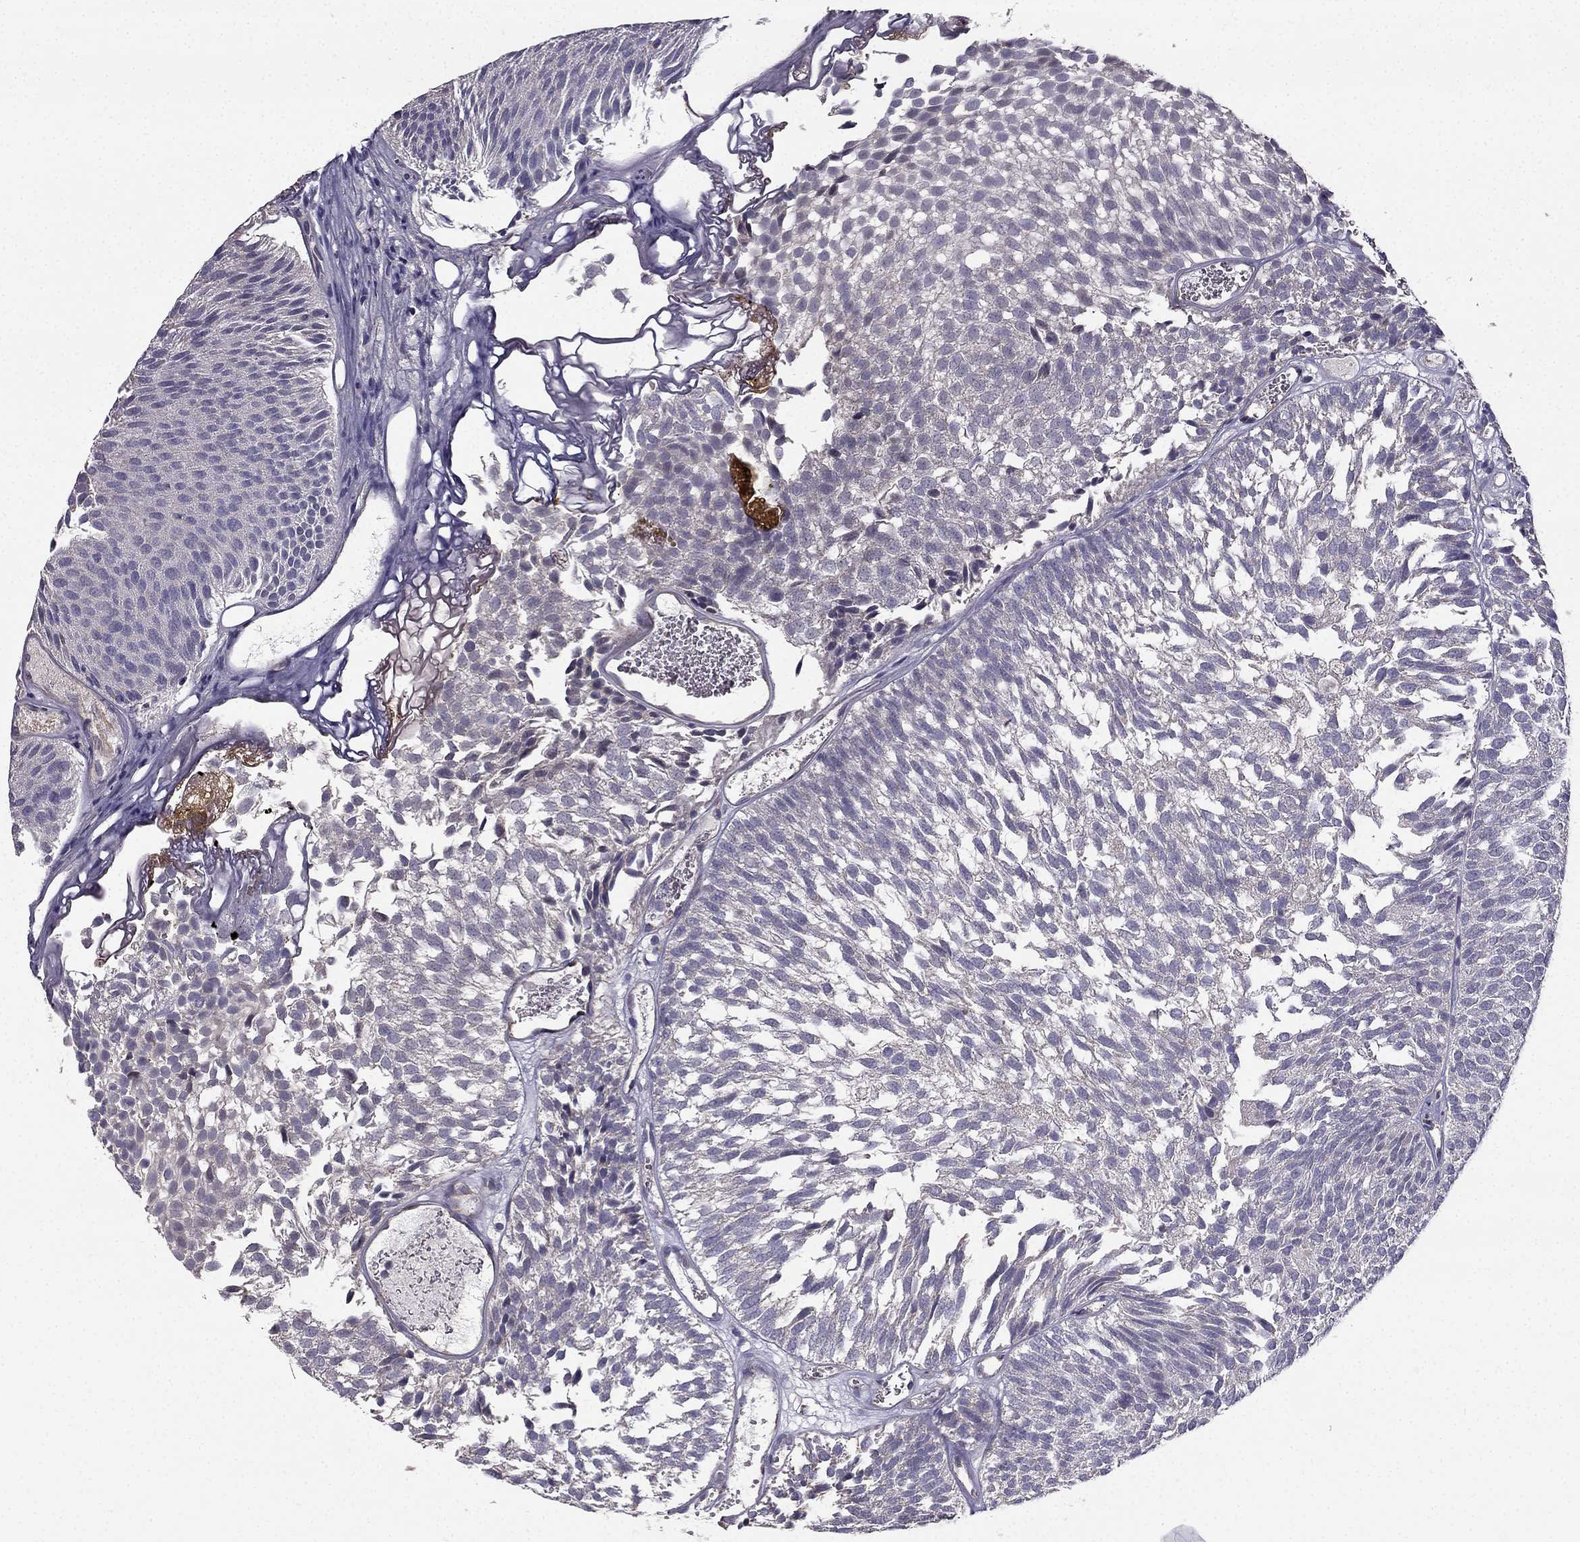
{"staining": {"intensity": "negative", "quantity": "none", "location": "none"}, "tissue": "urothelial cancer", "cell_type": "Tumor cells", "image_type": "cancer", "snomed": [{"axis": "morphology", "description": "Urothelial carcinoma, Low grade"}, {"axis": "topography", "description": "Urinary bladder"}], "caption": "An image of human low-grade urothelial carcinoma is negative for staining in tumor cells. (IHC, brightfield microscopy, high magnification).", "gene": "TSPYL5", "patient": {"sex": "male", "age": 52}}